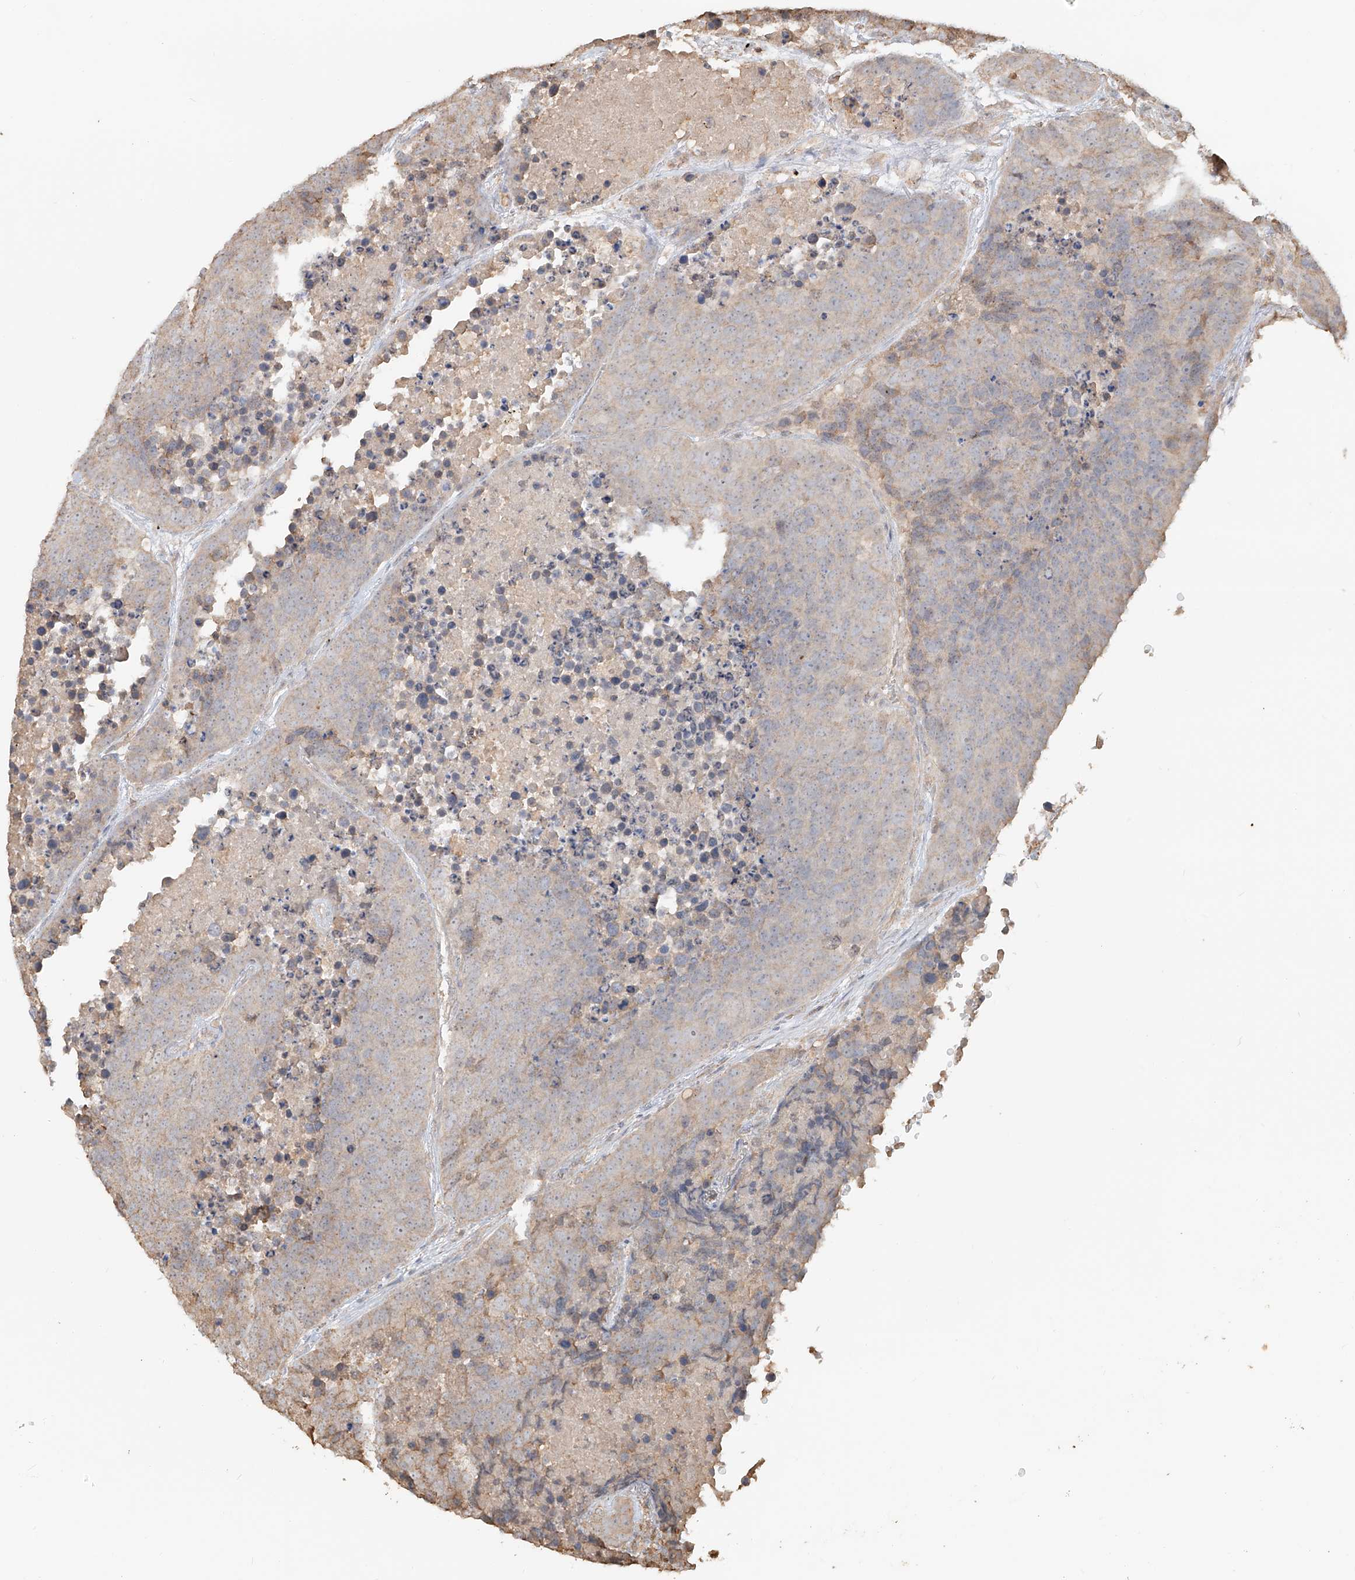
{"staining": {"intensity": "negative", "quantity": "none", "location": "none"}, "tissue": "carcinoid", "cell_type": "Tumor cells", "image_type": "cancer", "snomed": [{"axis": "morphology", "description": "Carcinoid, malignant, NOS"}, {"axis": "topography", "description": "Lung"}], "caption": "Carcinoid stained for a protein using immunohistochemistry displays no expression tumor cells.", "gene": "NPHS1", "patient": {"sex": "male", "age": 60}}